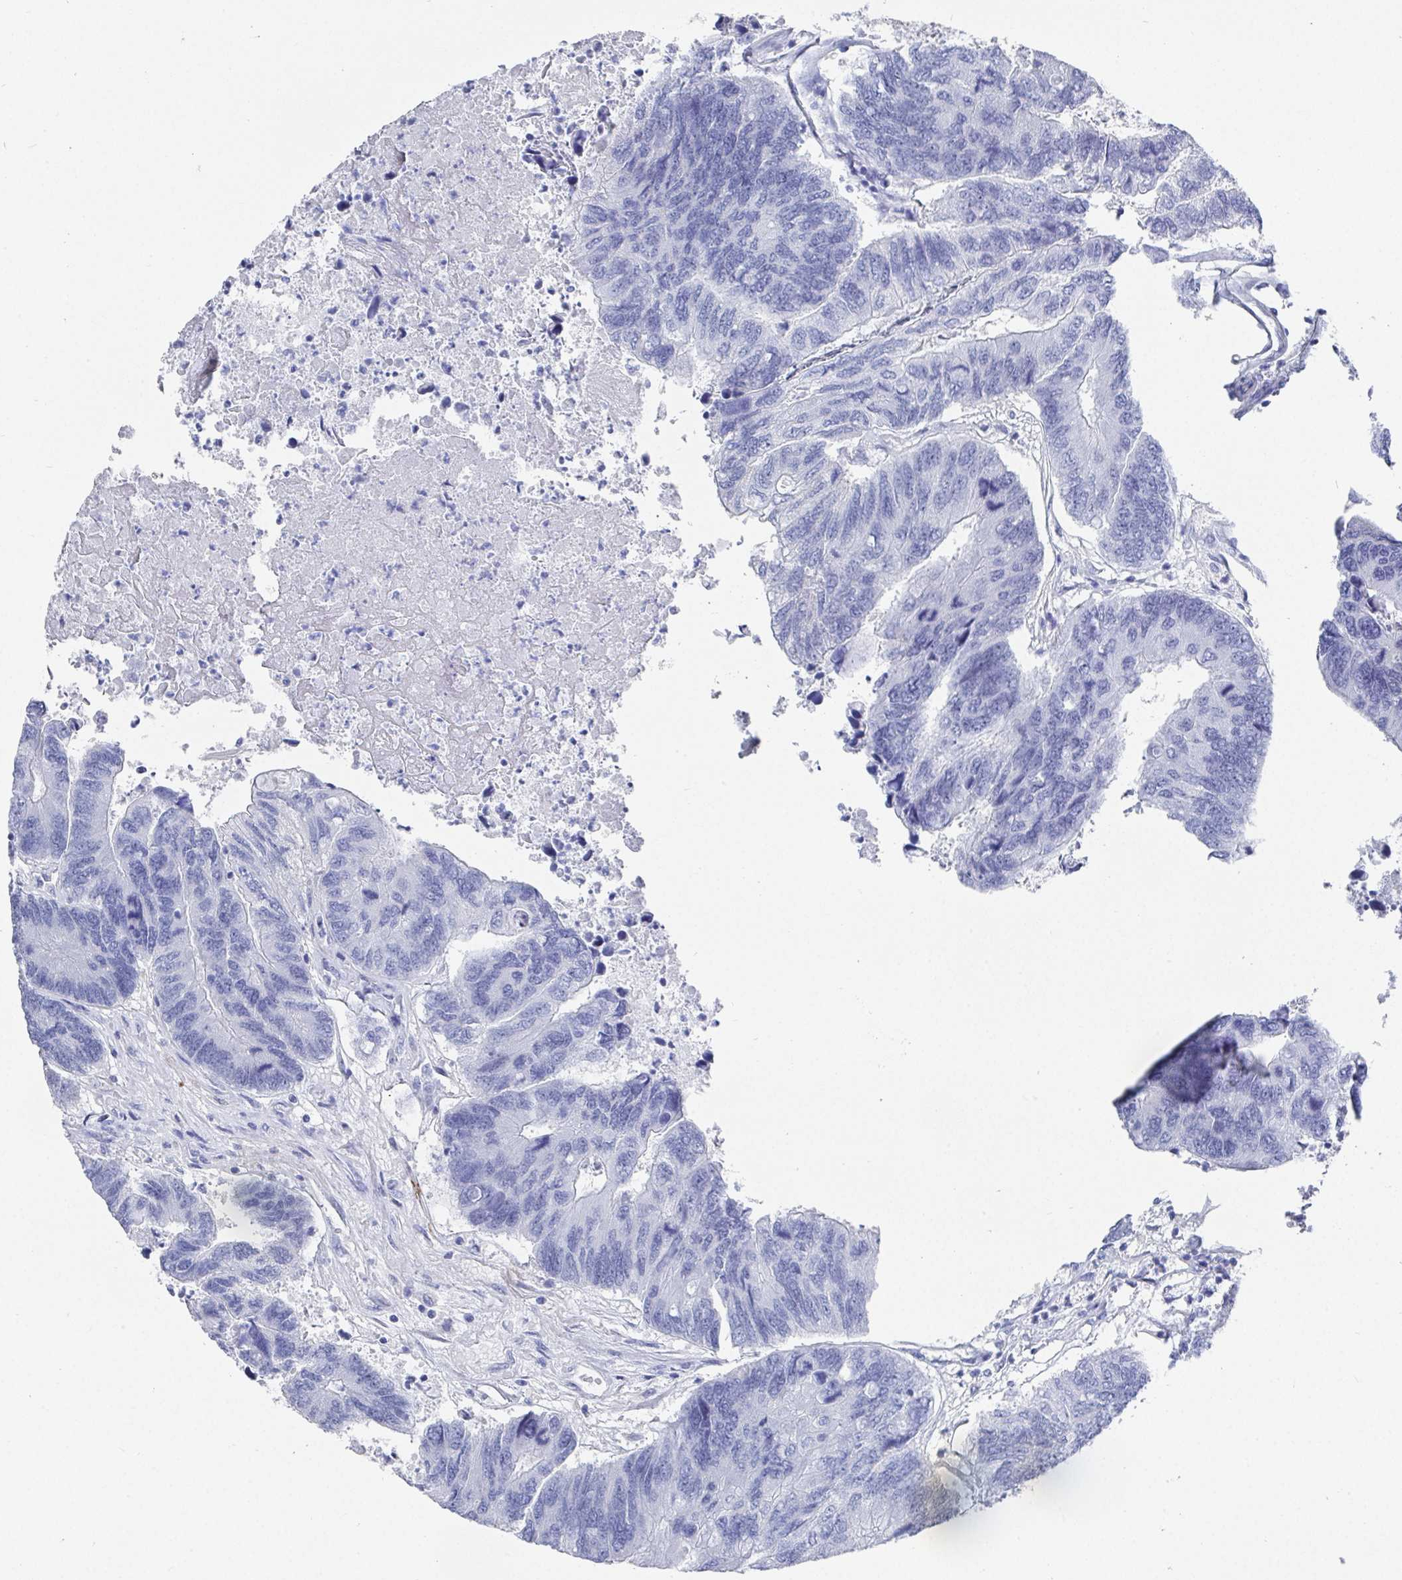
{"staining": {"intensity": "negative", "quantity": "none", "location": "none"}, "tissue": "colorectal cancer", "cell_type": "Tumor cells", "image_type": "cancer", "snomed": [{"axis": "morphology", "description": "Adenocarcinoma, NOS"}, {"axis": "topography", "description": "Colon"}], "caption": "Colorectal cancer (adenocarcinoma) was stained to show a protein in brown. There is no significant expression in tumor cells.", "gene": "GRIA1", "patient": {"sex": "female", "age": 67}}